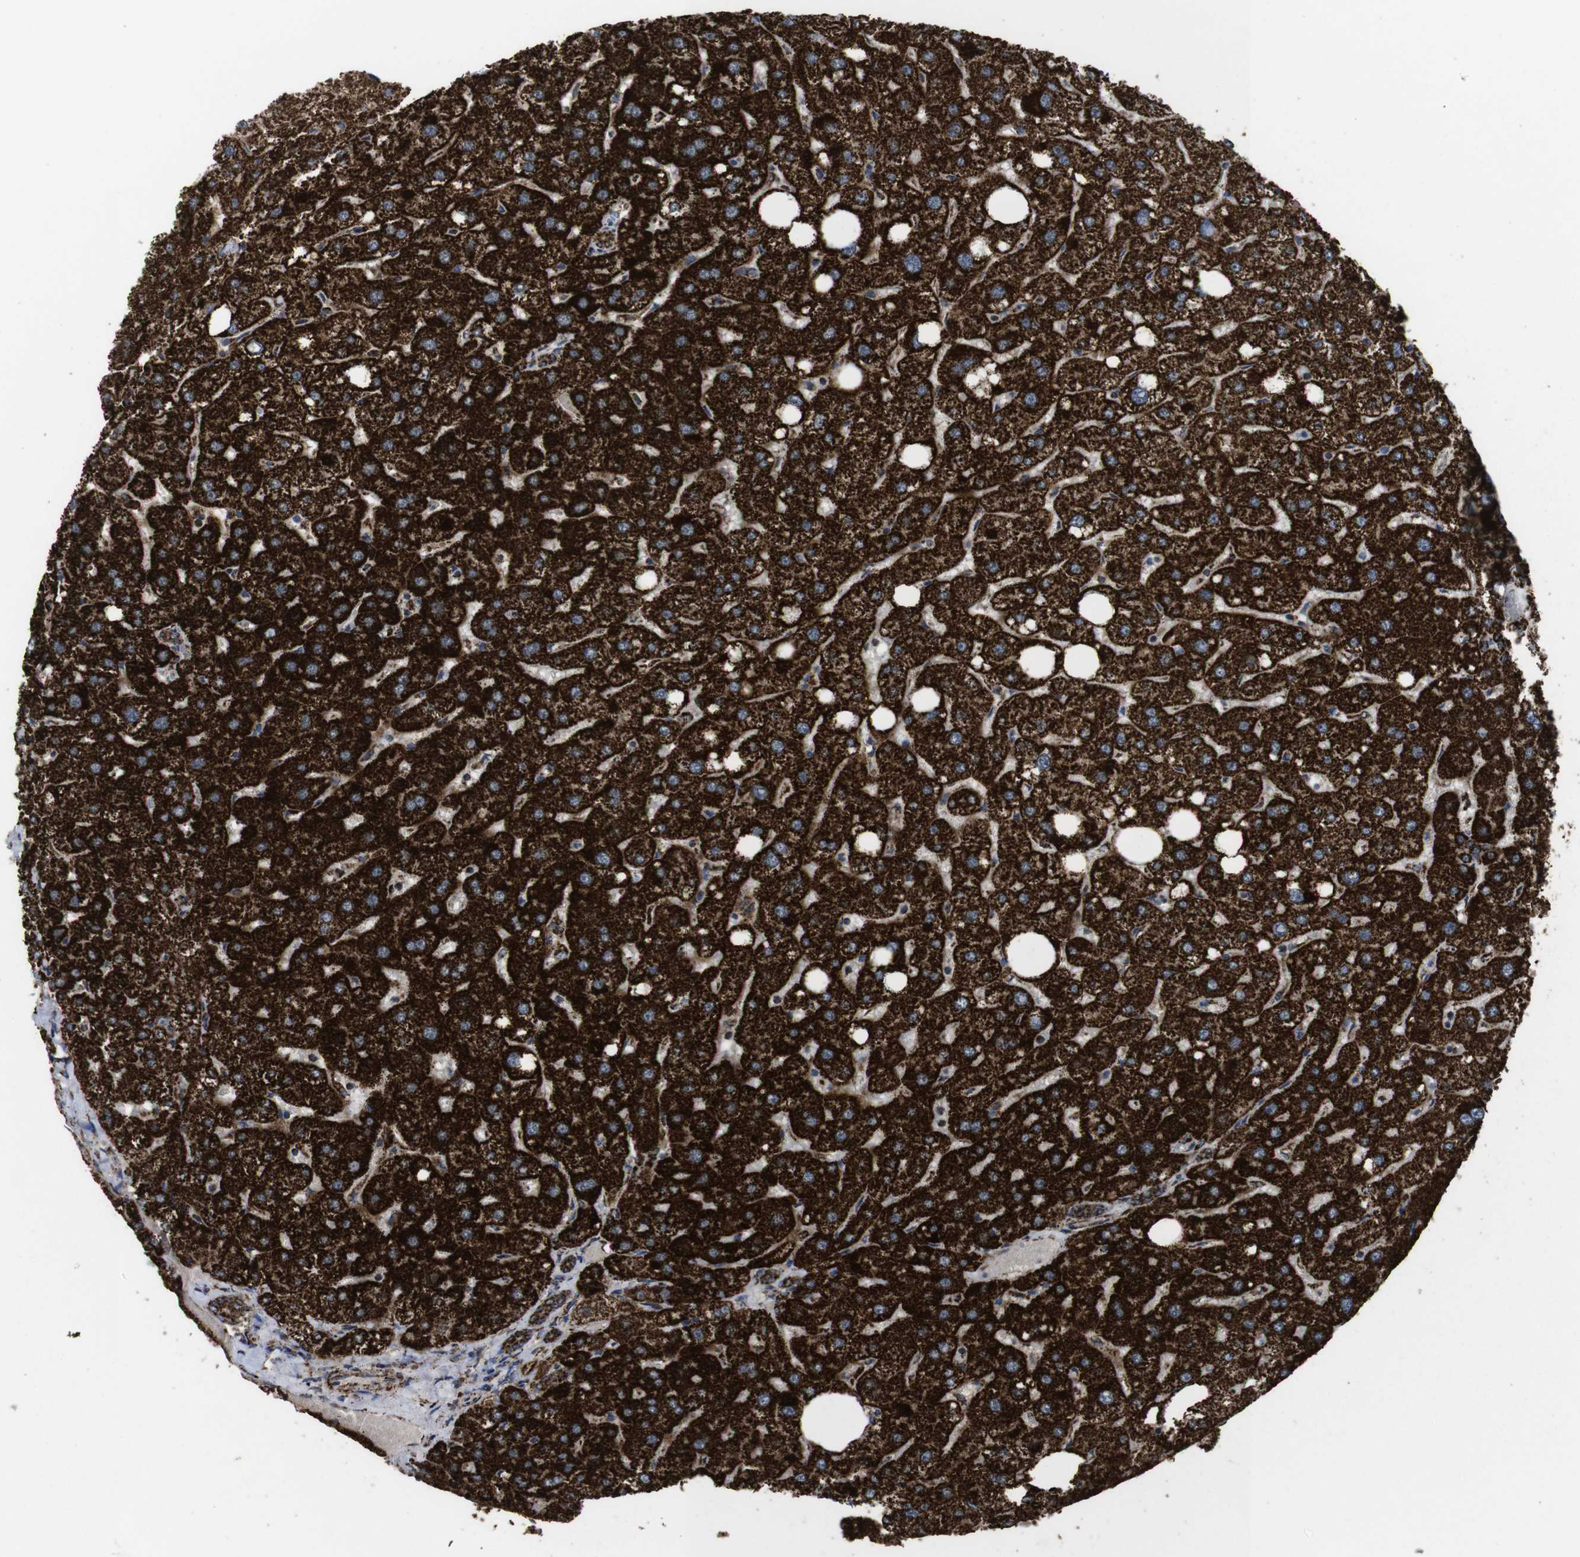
{"staining": {"intensity": "strong", "quantity": ">75%", "location": "cytoplasmic/membranous"}, "tissue": "liver", "cell_type": "Cholangiocytes", "image_type": "normal", "snomed": [{"axis": "morphology", "description": "Normal tissue, NOS"}, {"axis": "topography", "description": "Liver"}], "caption": "The immunohistochemical stain highlights strong cytoplasmic/membranous positivity in cholangiocytes of unremarkable liver. (DAB IHC with brightfield microscopy, high magnification).", "gene": "ATP5F1A", "patient": {"sex": "male", "age": 73}}